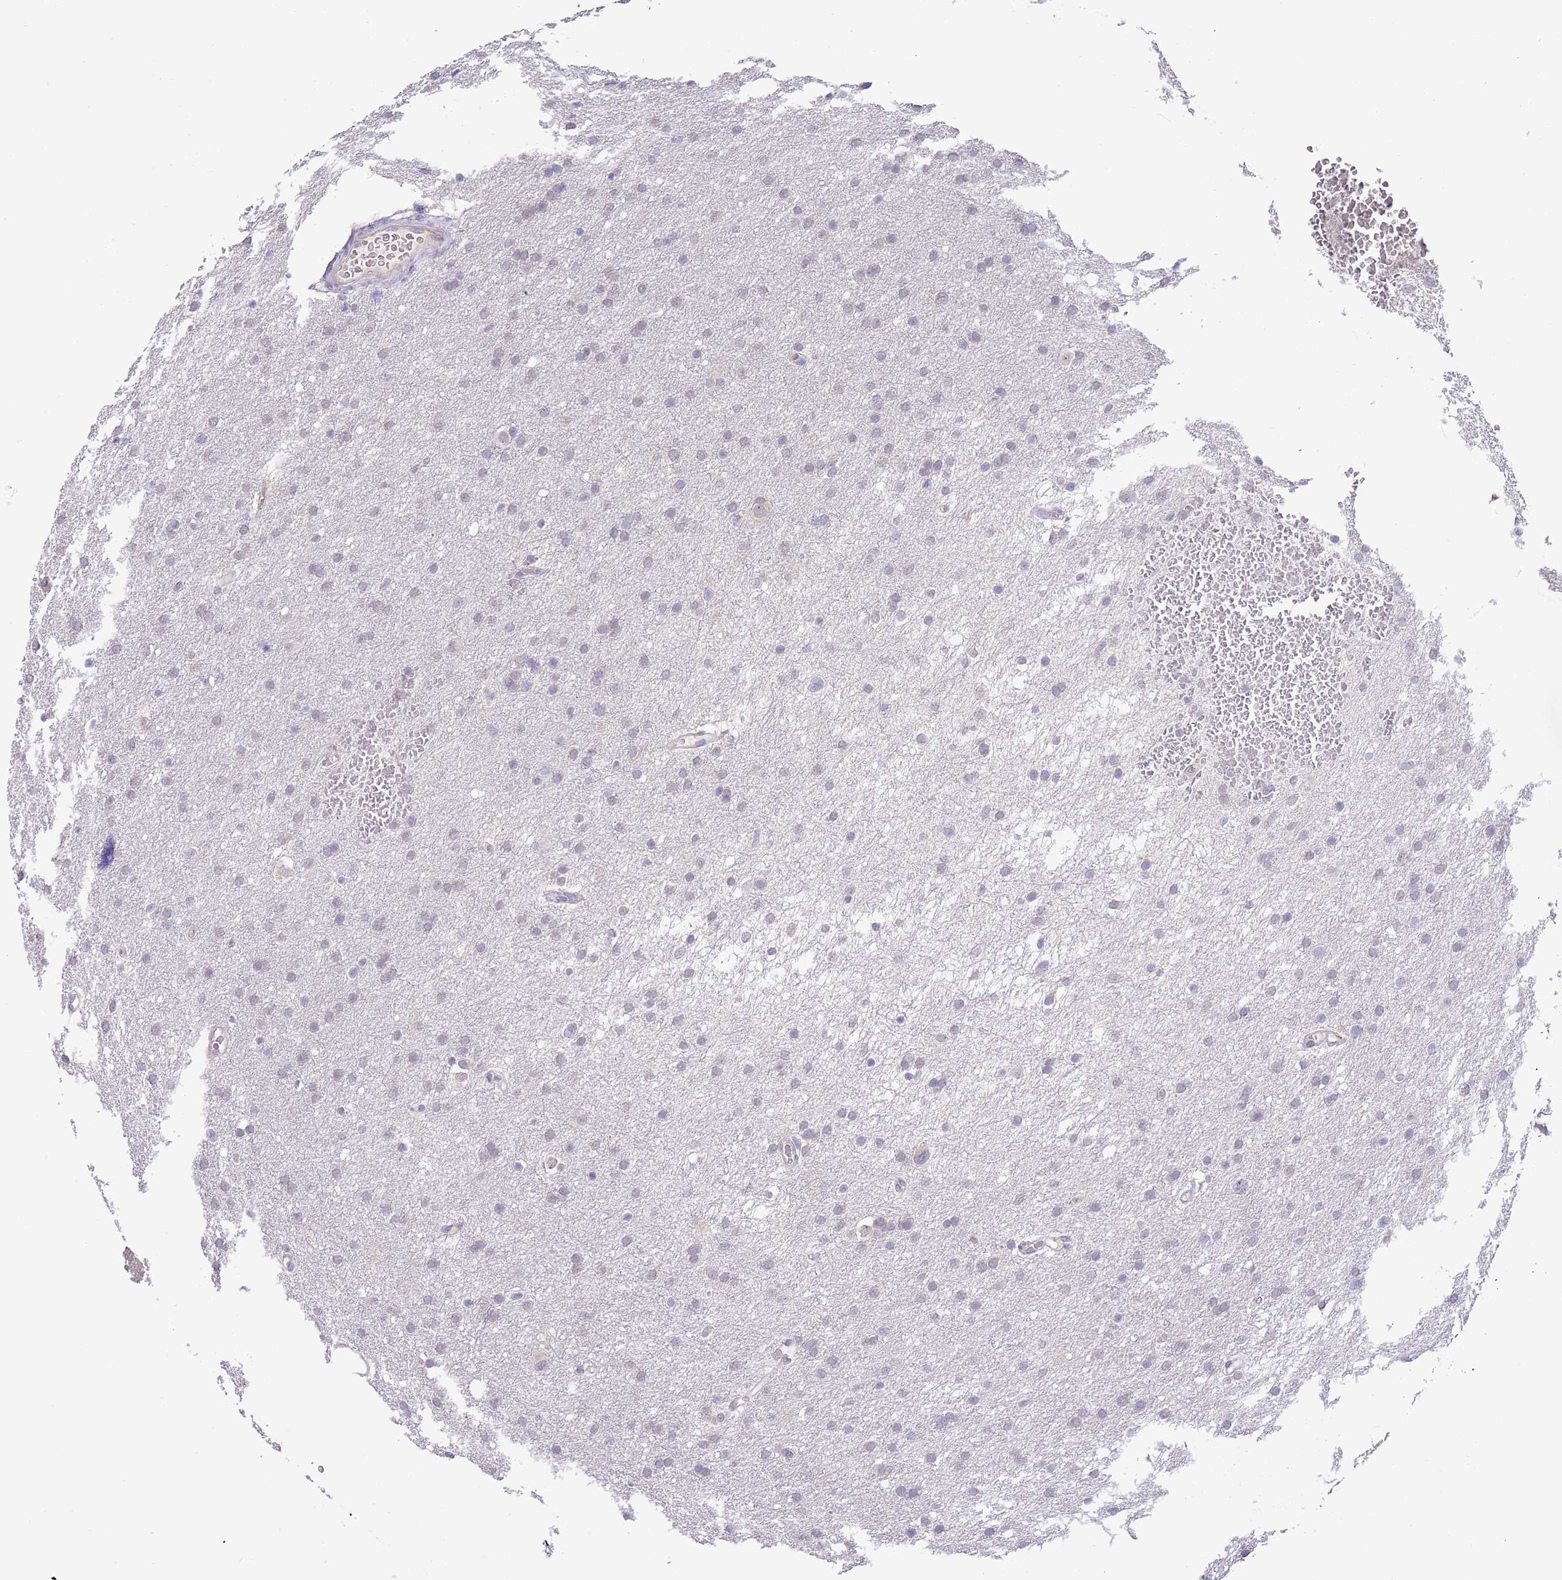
{"staining": {"intensity": "negative", "quantity": "none", "location": "none"}, "tissue": "glioma", "cell_type": "Tumor cells", "image_type": "cancer", "snomed": [{"axis": "morphology", "description": "Glioma, malignant, High grade"}, {"axis": "topography", "description": "Cerebral cortex"}], "caption": "The IHC histopathology image has no significant positivity in tumor cells of high-grade glioma (malignant) tissue.", "gene": "TNRC6C", "patient": {"sex": "female", "age": 36}}